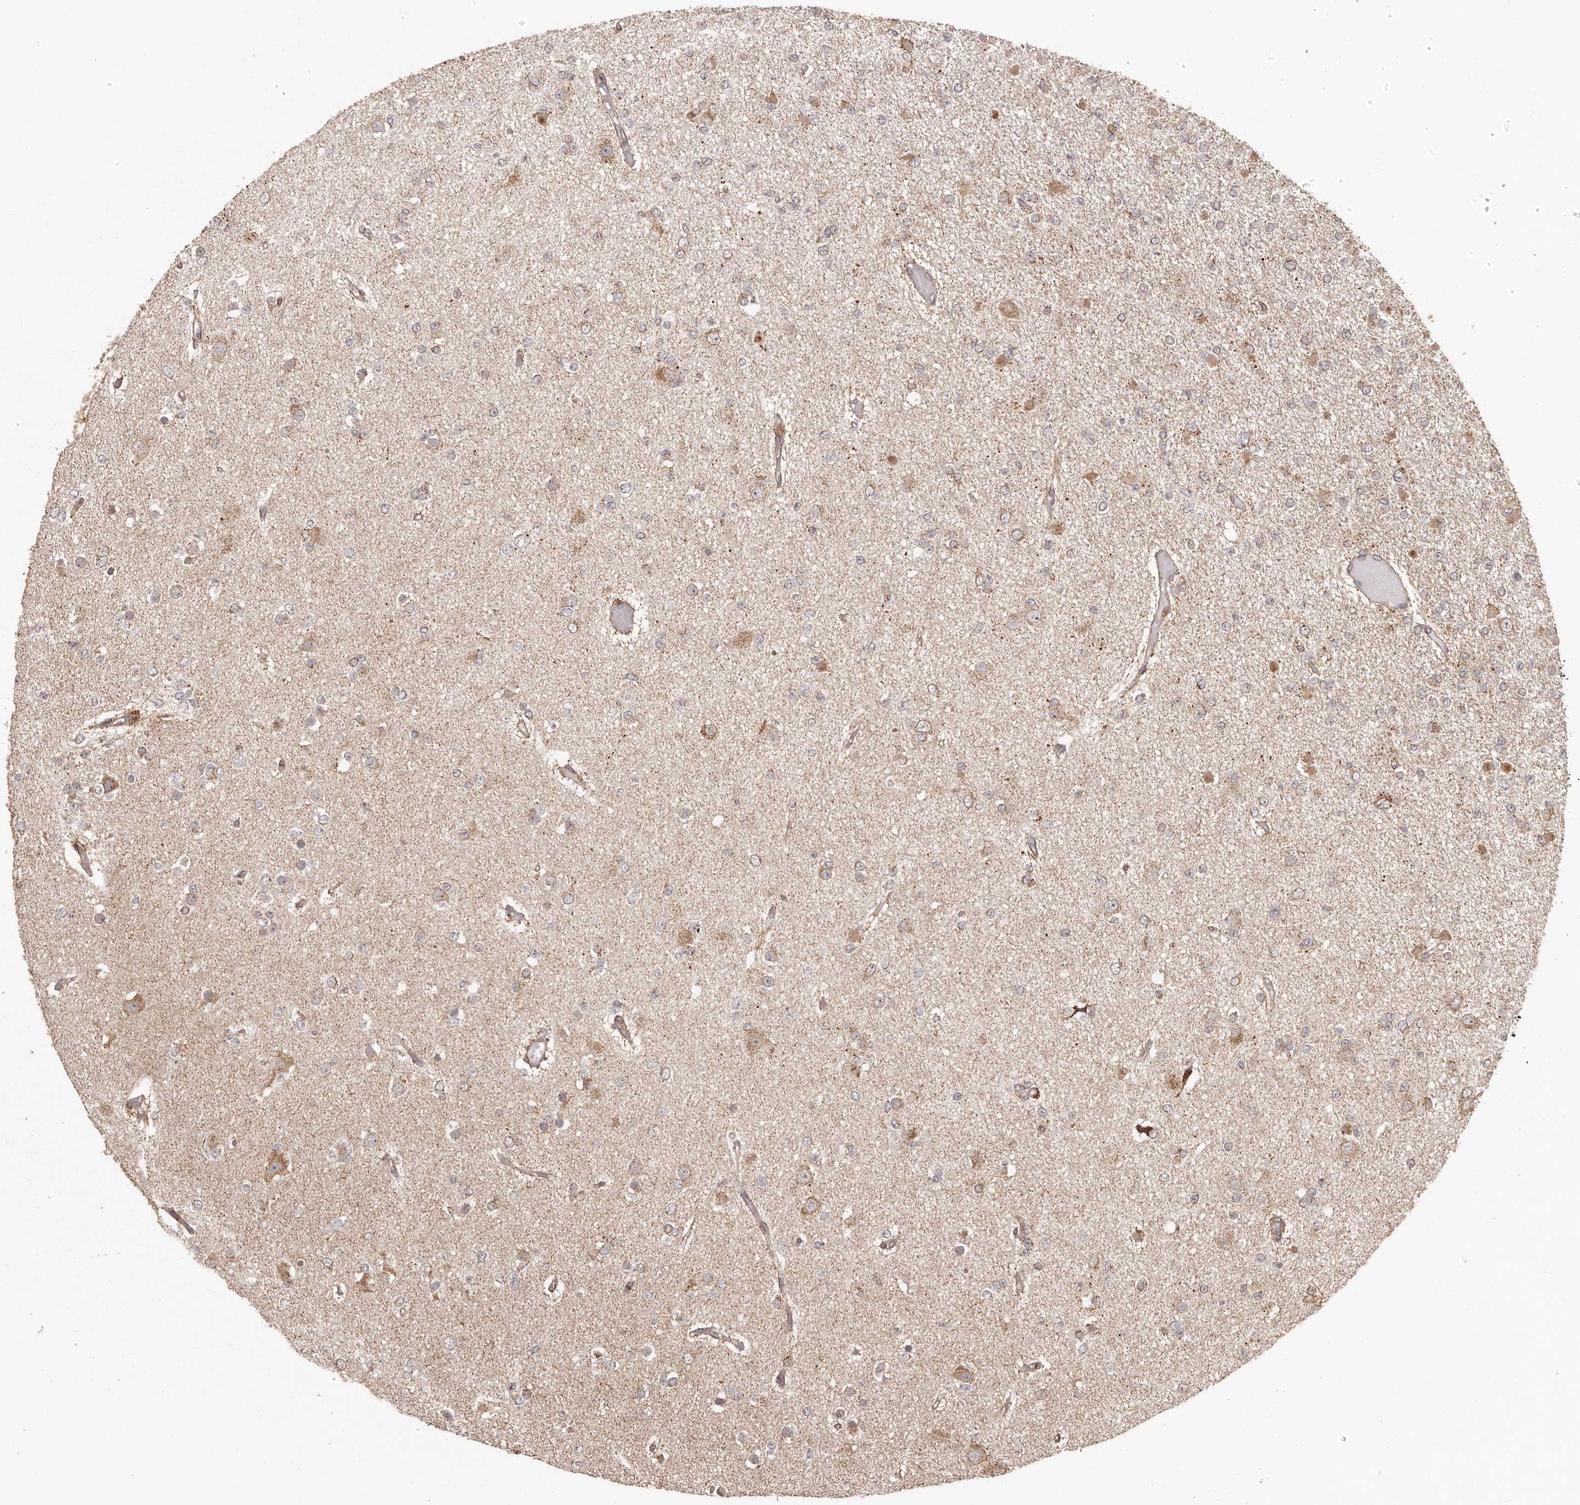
{"staining": {"intensity": "weak", "quantity": "25%-75%", "location": "cytoplasmic/membranous"}, "tissue": "glioma", "cell_type": "Tumor cells", "image_type": "cancer", "snomed": [{"axis": "morphology", "description": "Glioma, malignant, Low grade"}, {"axis": "topography", "description": "Brain"}], "caption": "Glioma stained with DAB (3,3'-diaminobenzidine) IHC exhibits low levels of weak cytoplasmic/membranous expression in approximately 25%-75% of tumor cells.", "gene": "CHRM2", "patient": {"sex": "female", "age": 22}}